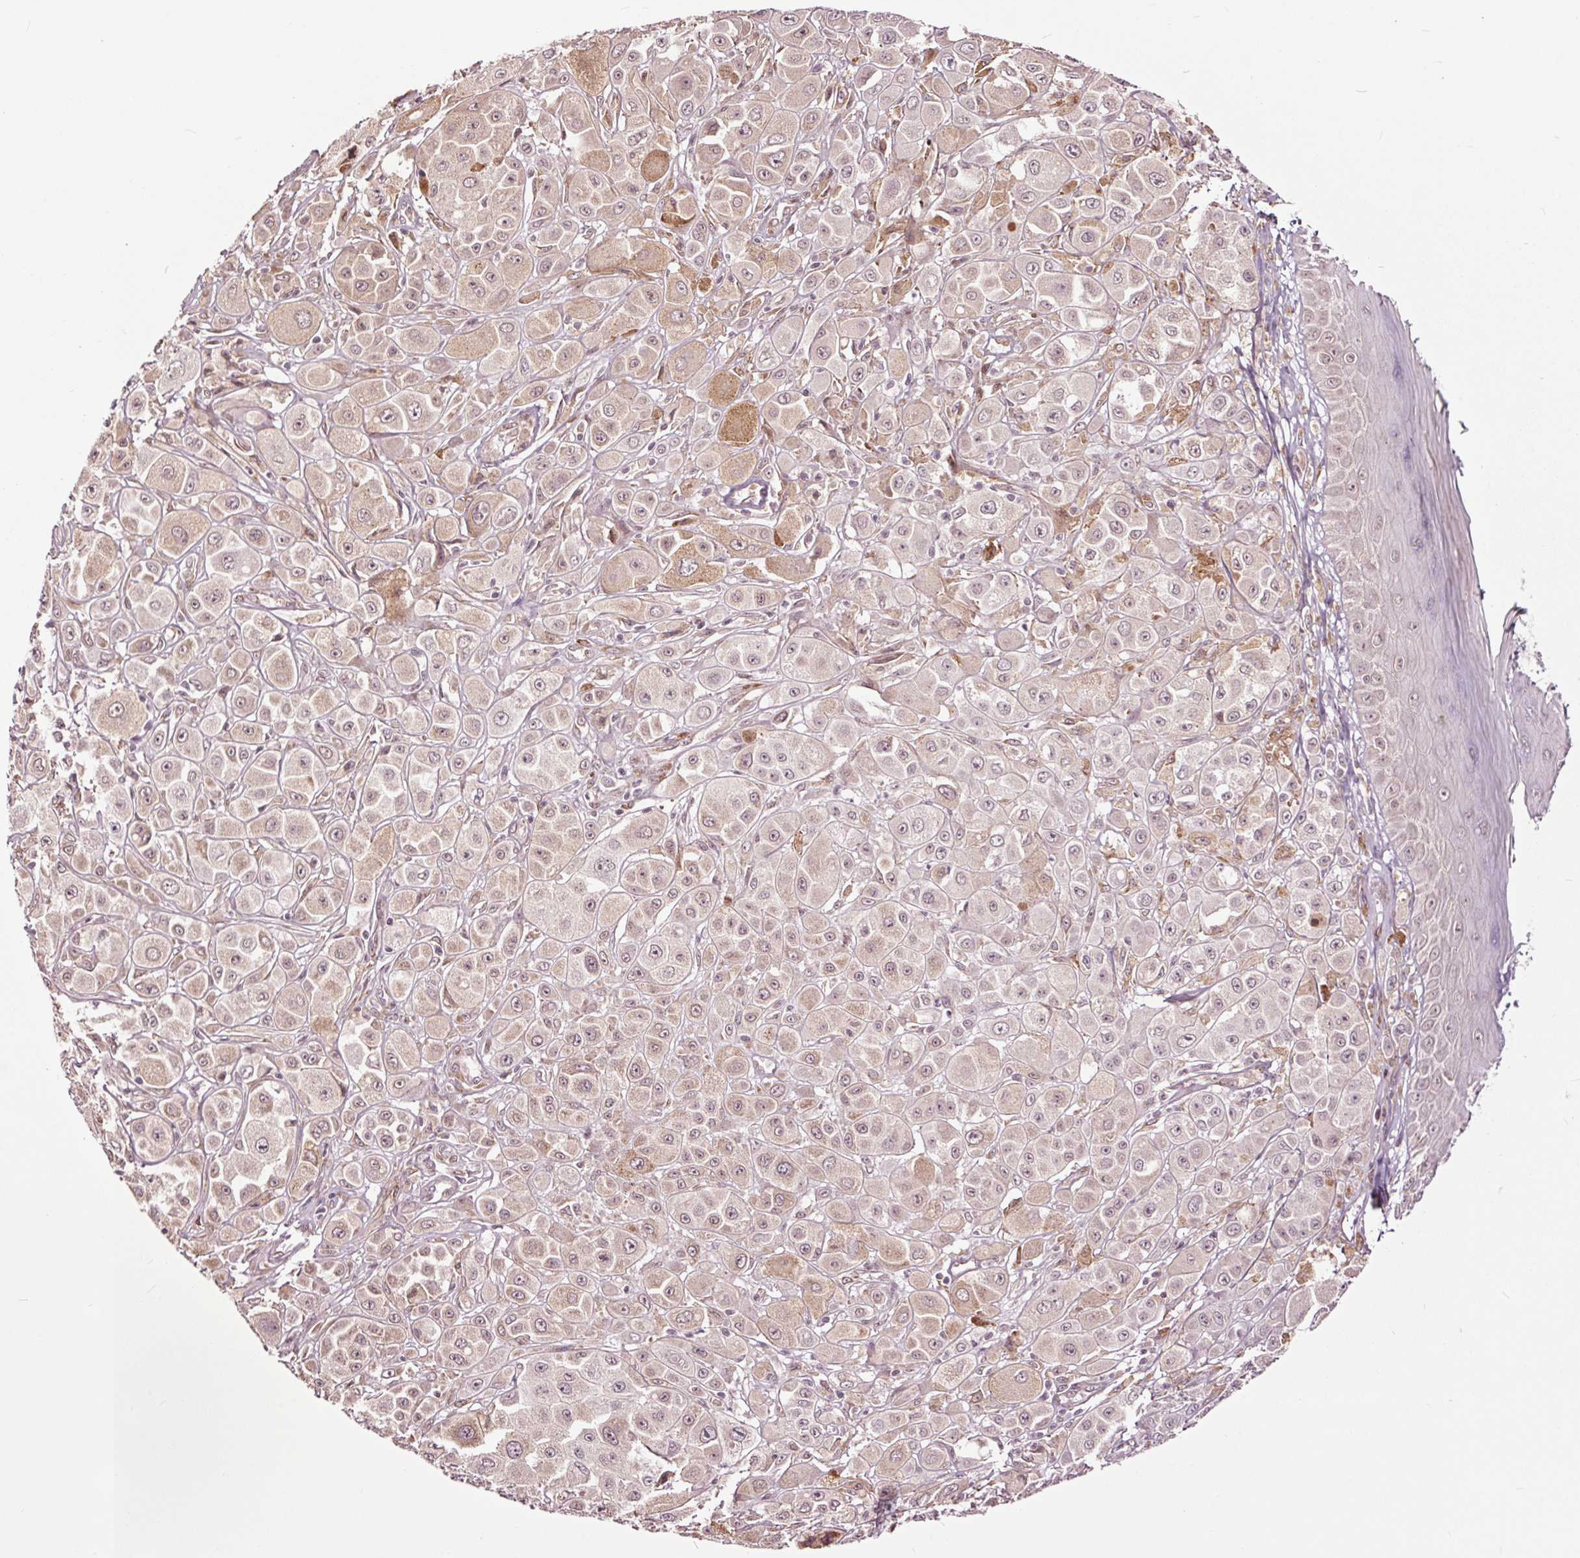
{"staining": {"intensity": "weak", "quantity": "25%-75%", "location": "cytoplasmic/membranous,nuclear"}, "tissue": "melanoma", "cell_type": "Tumor cells", "image_type": "cancer", "snomed": [{"axis": "morphology", "description": "Malignant melanoma, NOS"}, {"axis": "topography", "description": "Skin"}], "caption": "Immunohistochemical staining of human malignant melanoma exhibits weak cytoplasmic/membranous and nuclear protein positivity in about 25%-75% of tumor cells.", "gene": "HAUS5", "patient": {"sex": "male", "age": 67}}